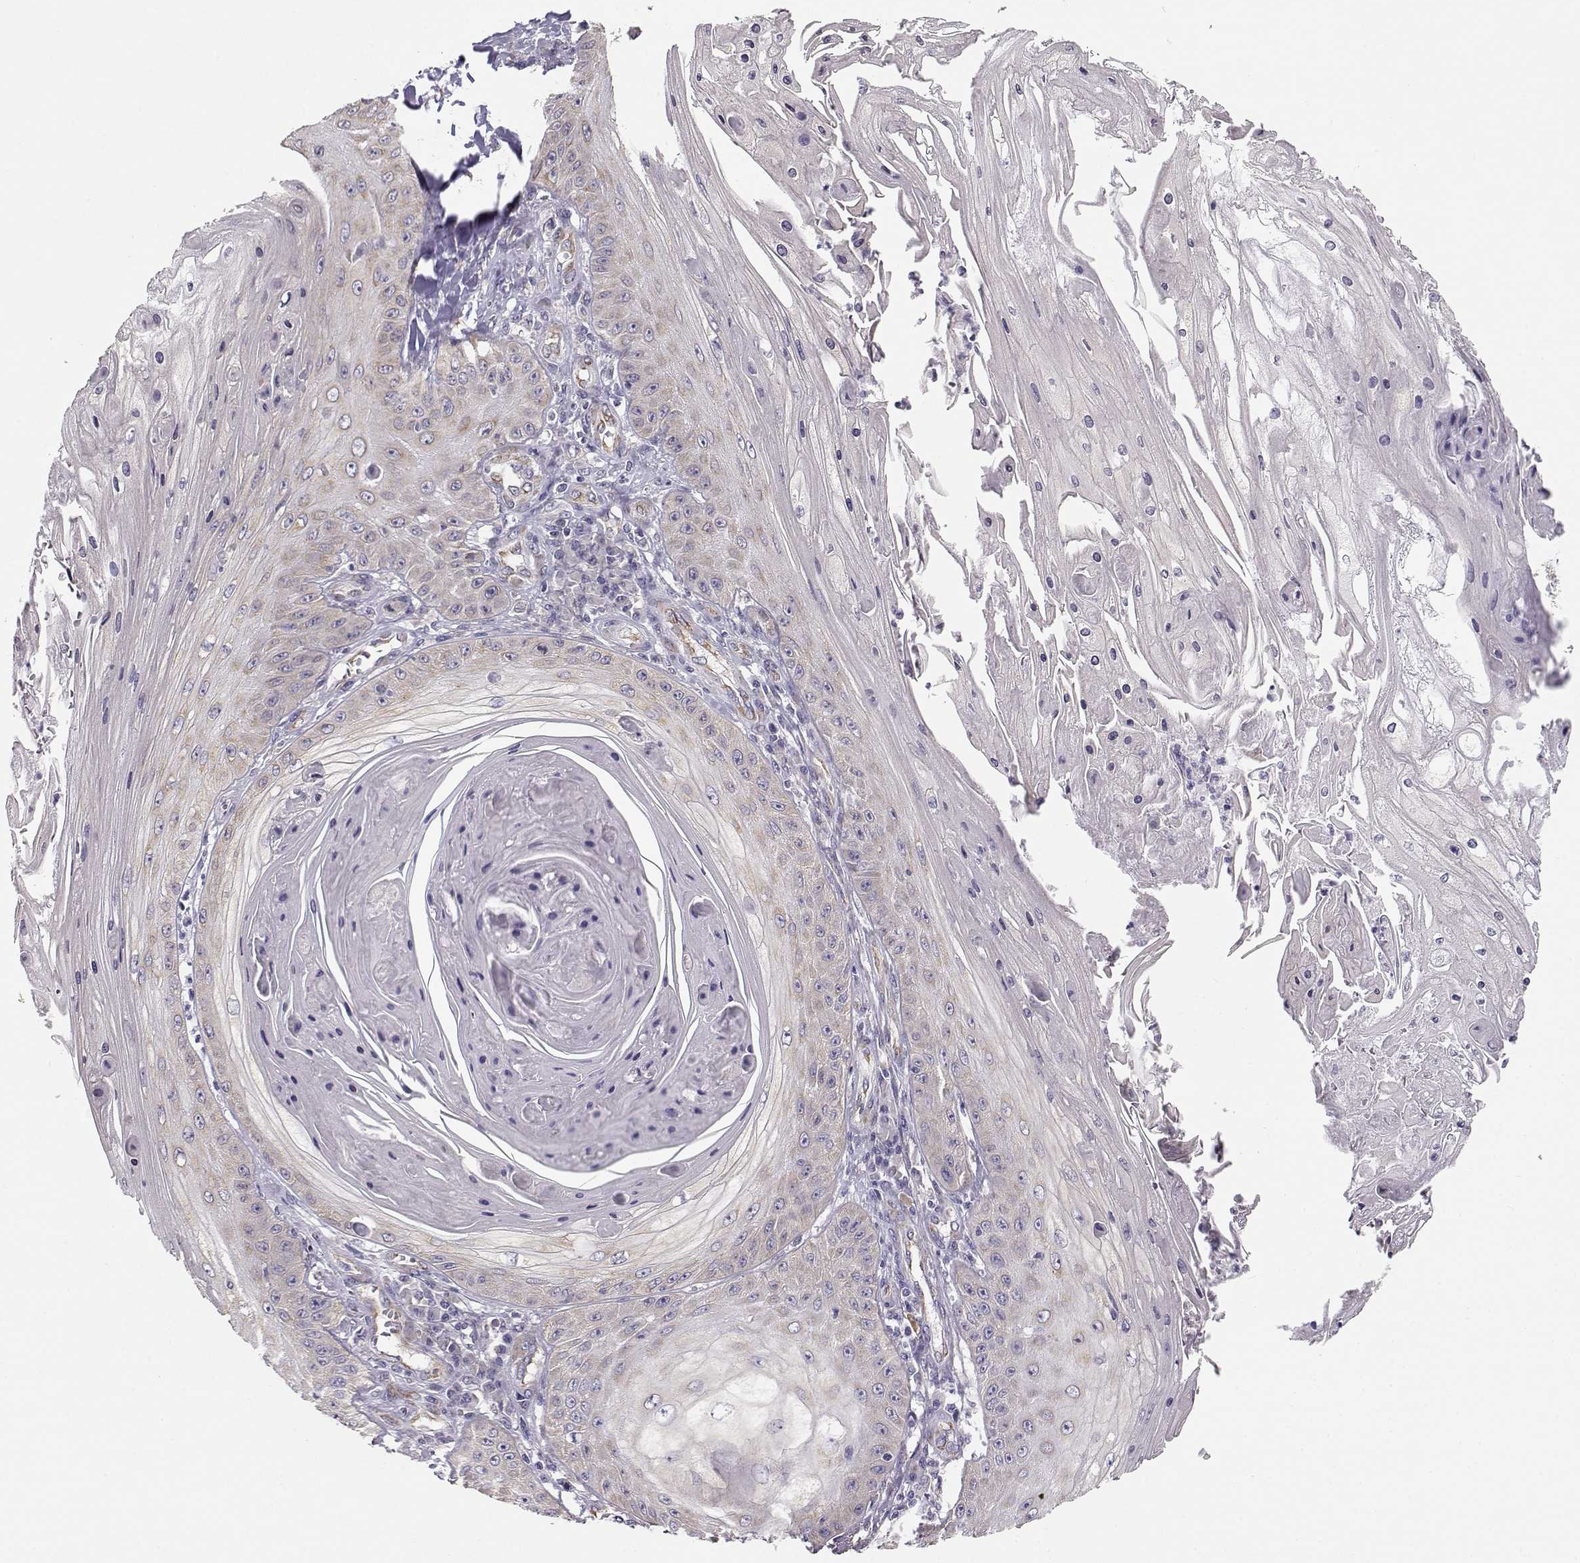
{"staining": {"intensity": "weak", "quantity": "25%-75%", "location": "cytoplasmic/membranous"}, "tissue": "skin cancer", "cell_type": "Tumor cells", "image_type": "cancer", "snomed": [{"axis": "morphology", "description": "Squamous cell carcinoma, NOS"}, {"axis": "topography", "description": "Skin"}], "caption": "Immunohistochemistry (IHC) (DAB) staining of human skin cancer reveals weak cytoplasmic/membranous protein staining in approximately 25%-75% of tumor cells. The protein is stained brown, and the nuclei are stained in blue (DAB (3,3'-diaminobenzidine) IHC with brightfield microscopy, high magnification).", "gene": "BEND6", "patient": {"sex": "male", "age": 70}}